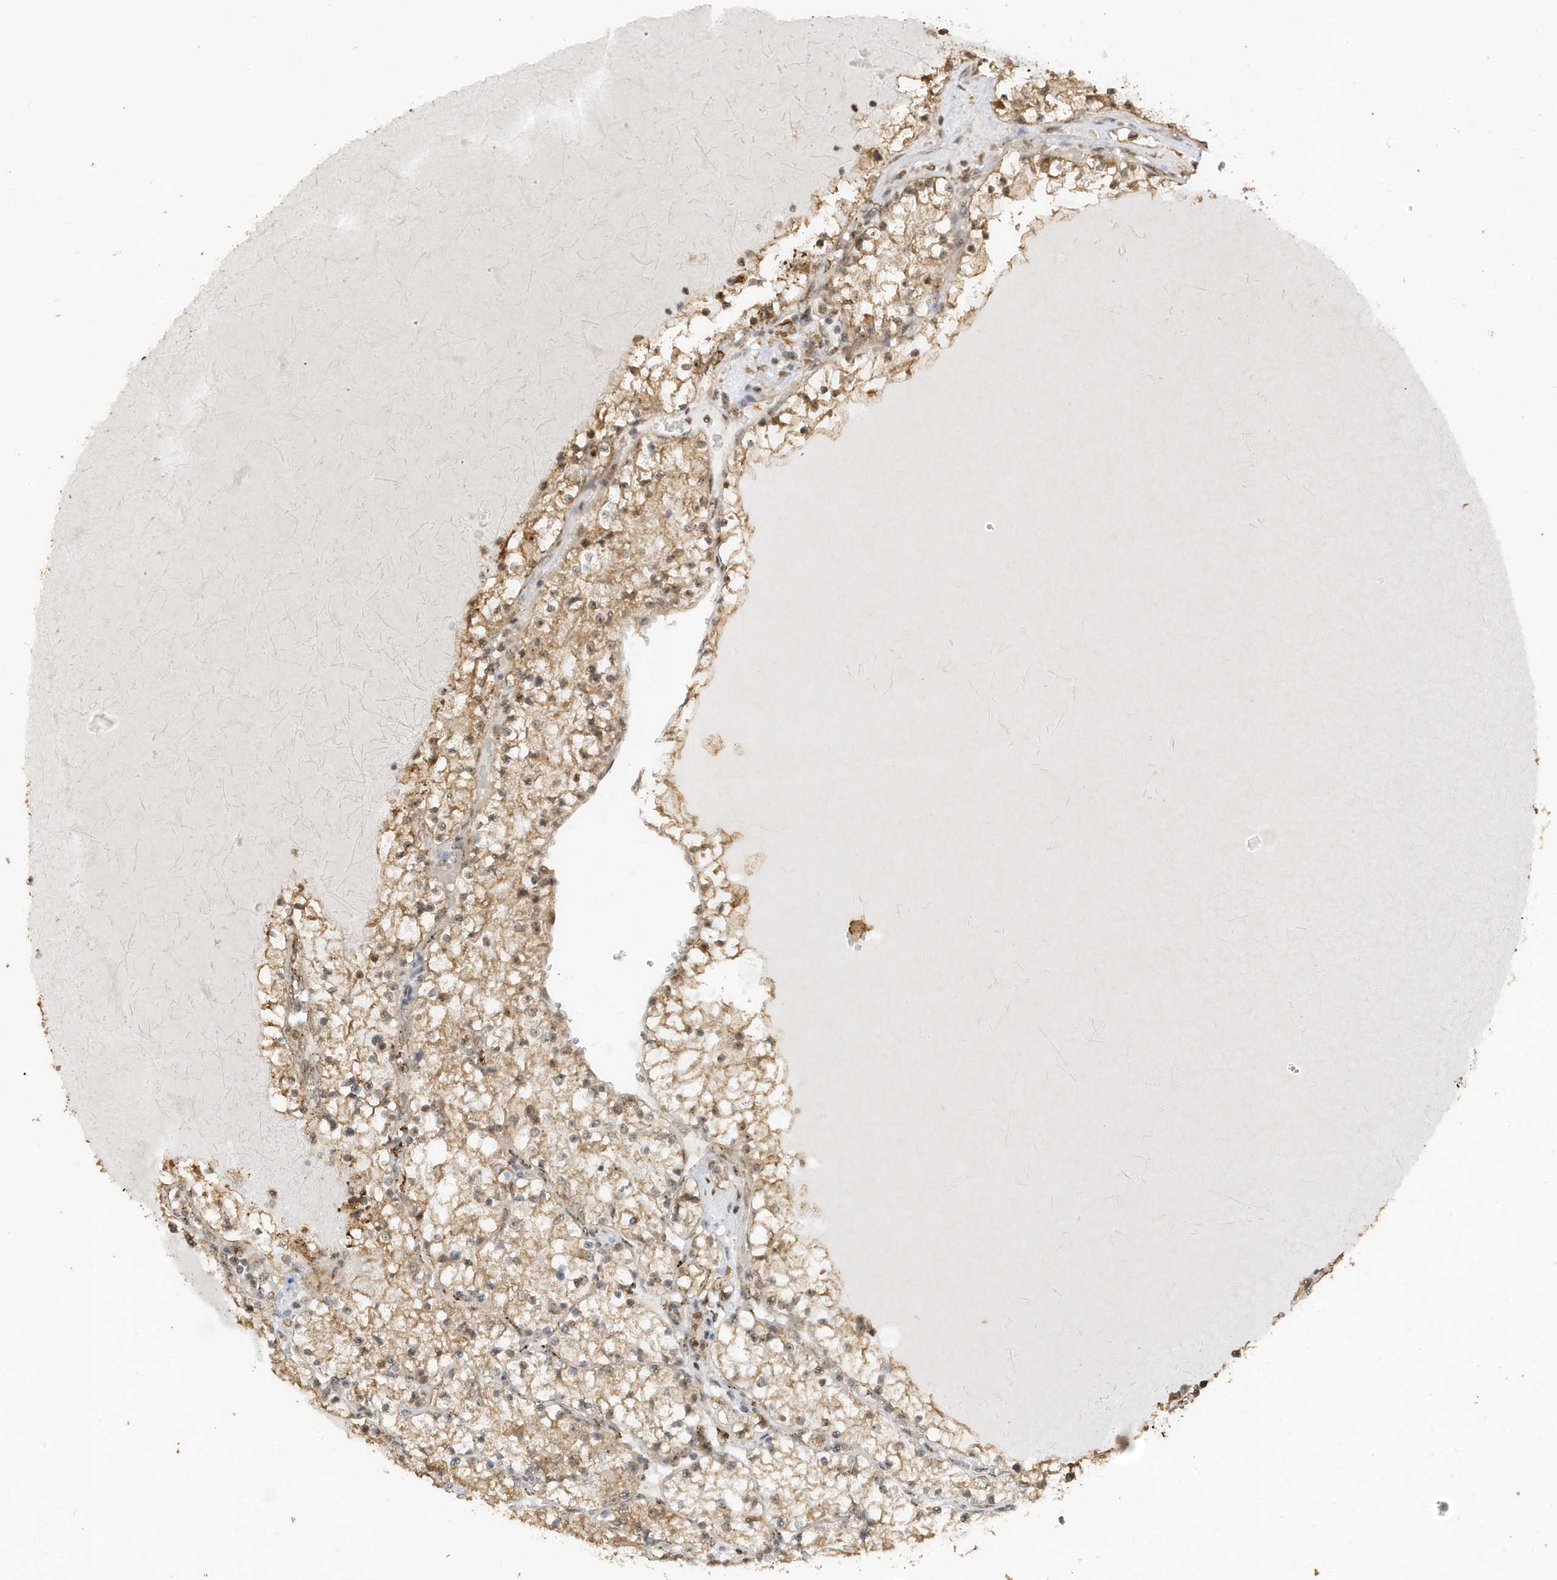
{"staining": {"intensity": "weak", "quantity": ">75%", "location": "cytoplasmic/membranous"}, "tissue": "renal cancer", "cell_type": "Tumor cells", "image_type": "cancer", "snomed": [{"axis": "morphology", "description": "Normal tissue, NOS"}, {"axis": "morphology", "description": "Adenocarcinoma, NOS"}, {"axis": "topography", "description": "Kidney"}], "caption": "Immunohistochemistry micrograph of human renal adenocarcinoma stained for a protein (brown), which demonstrates low levels of weak cytoplasmic/membranous positivity in about >75% of tumor cells.", "gene": "ERLEC1", "patient": {"sex": "male", "age": 68}}